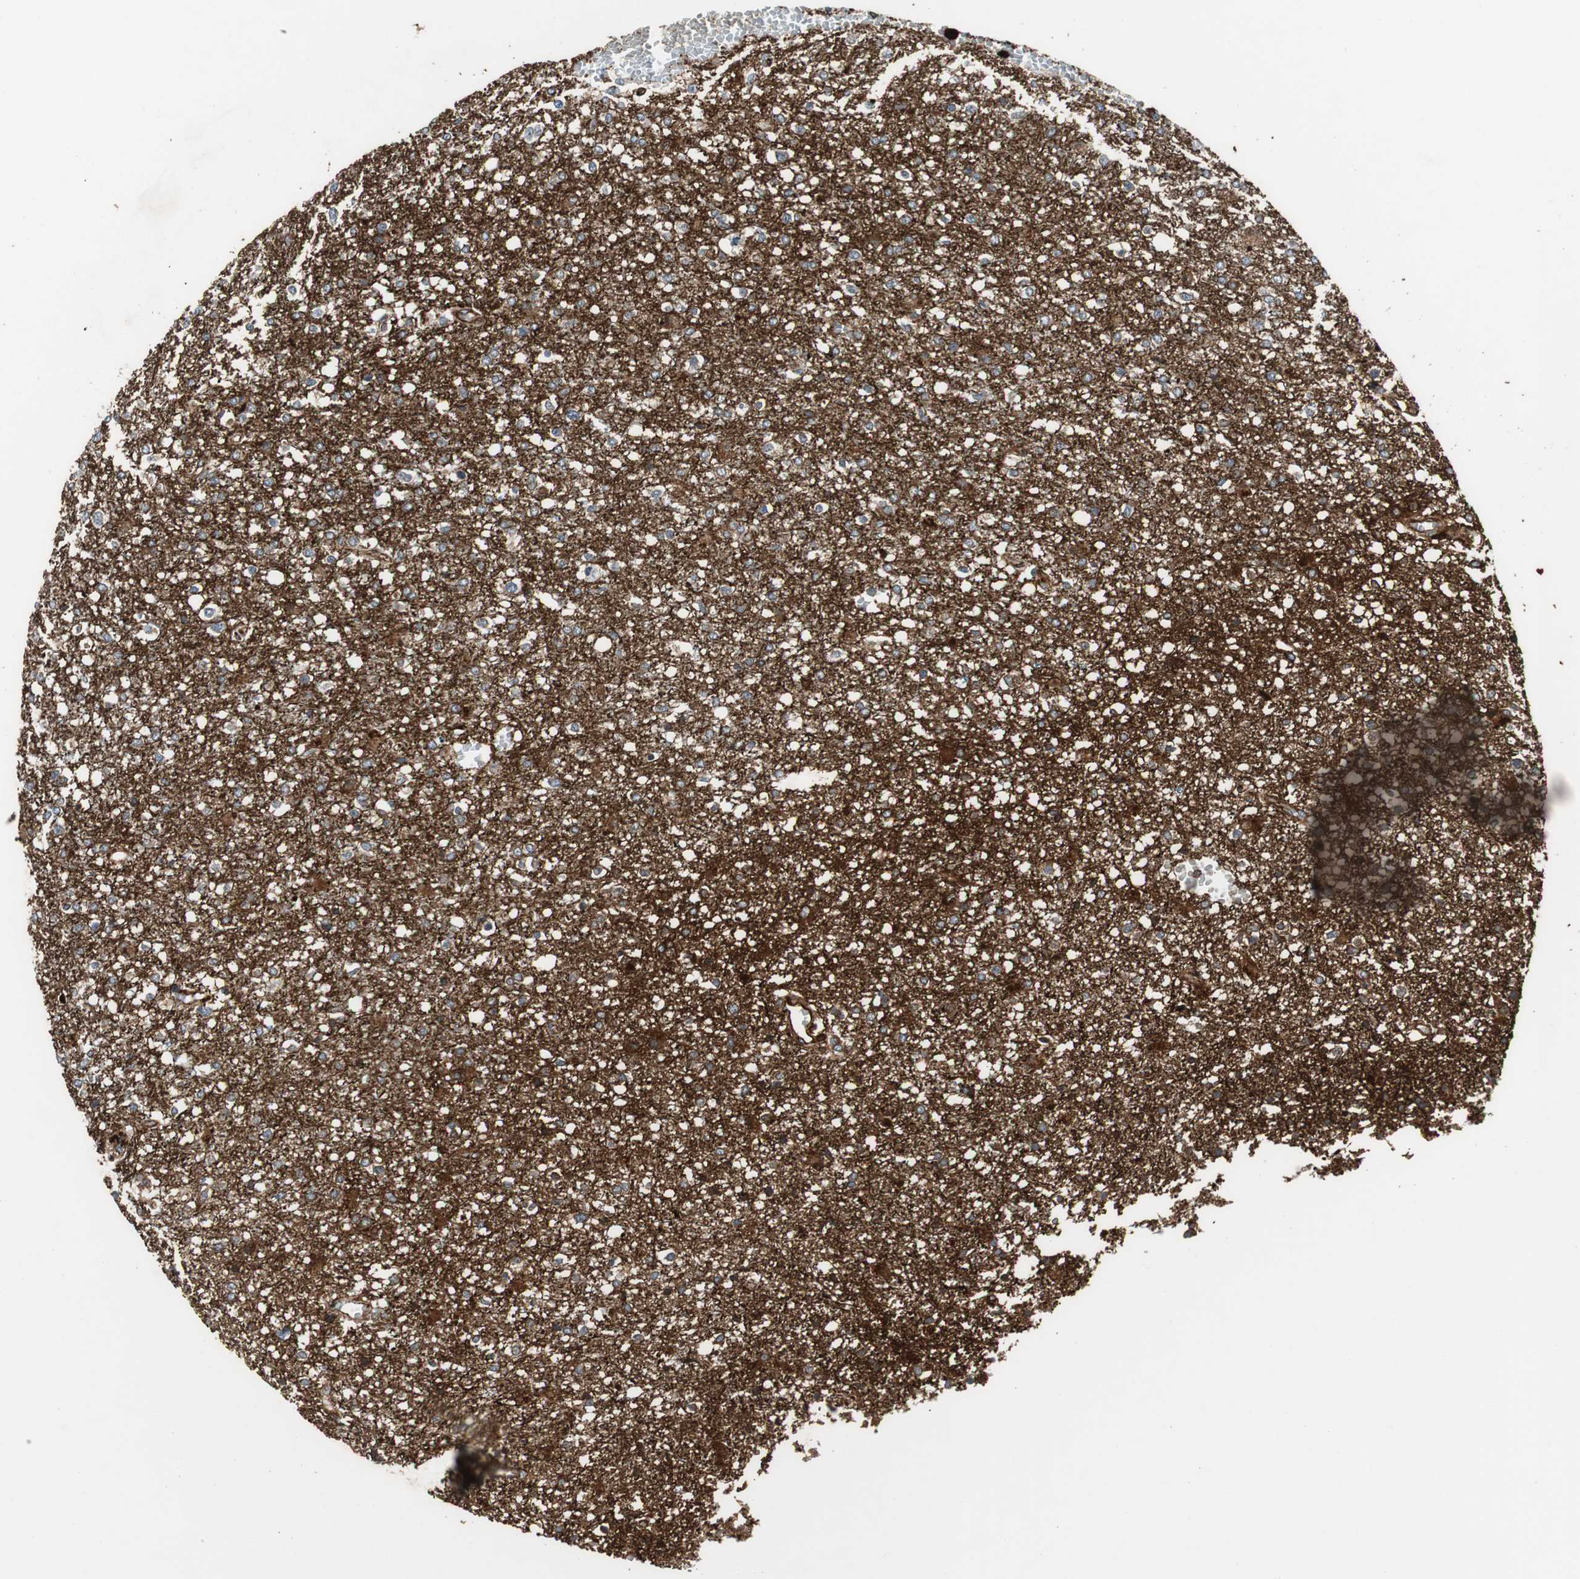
{"staining": {"intensity": "negative", "quantity": "none", "location": "none"}, "tissue": "glioma", "cell_type": "Tumor cells", "image_type": "cancer", "snomed": [{"axis": "morphology", "description": "Glioma, malignant, High grade"}, {"axis": "topography", "description": "Cerebral cortex"}], "caption": "The histopathology image demonstrates no staining of tumor cells in glioma.", "gene": "TUBA4A", "patient": {"sex": "male", "age": 76}}